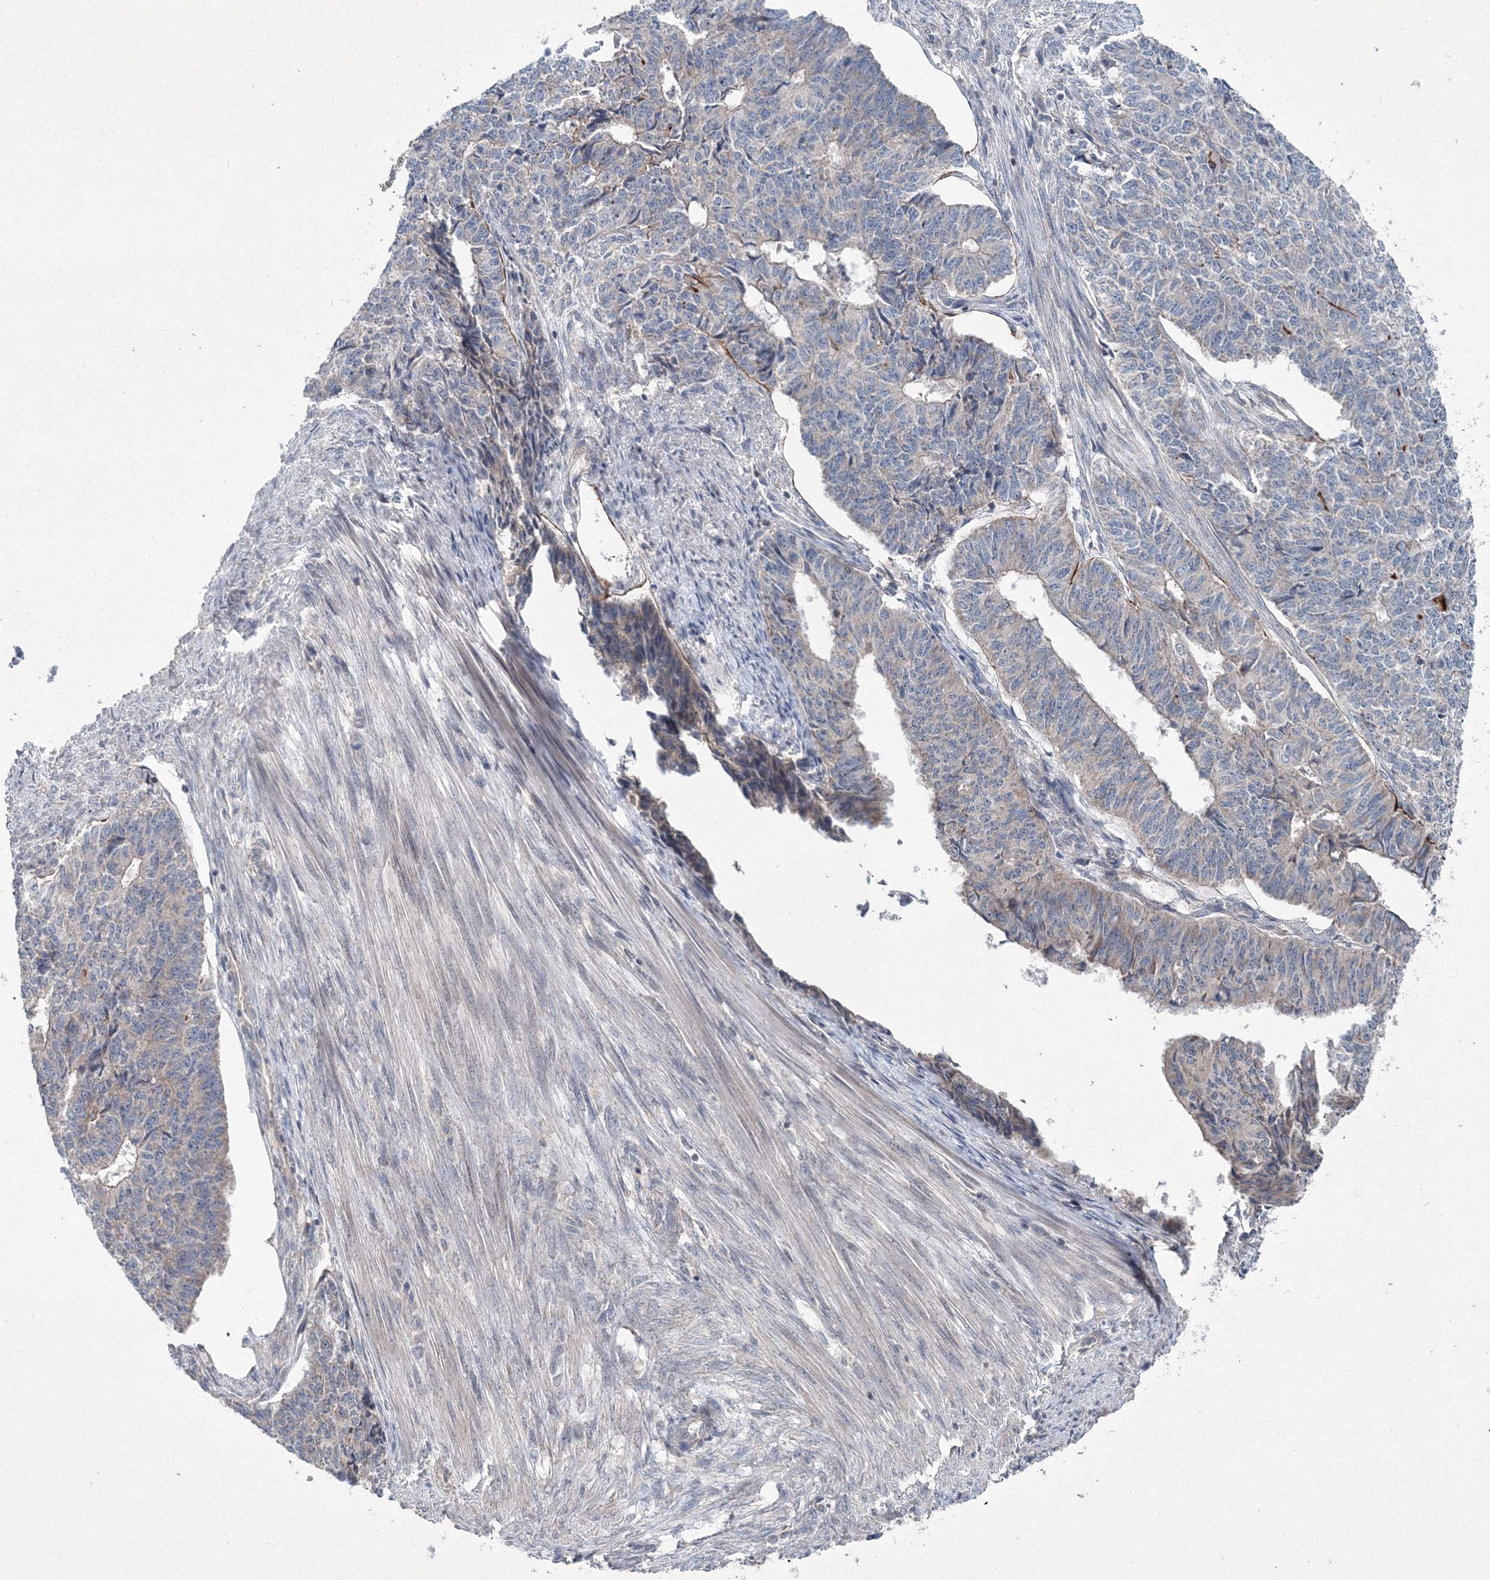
{"staining": {"intensity": "negative", "quantity": "none", "location": "none"}, "tissue": "endometrial cancer", "cell_type": "Tumor cells", "image_type": "cancer", "snomed": [{"axis": "morphology", "description": "Adenocarcinoma, NOS"}, {"axis": "topography", "description": "Endometrium"}], "caption": "Tumor cells are negative for brown protein staining in endometrial cancer.", "gene": "MKRN2", "patient": {"sex": "female", "age": 32}}